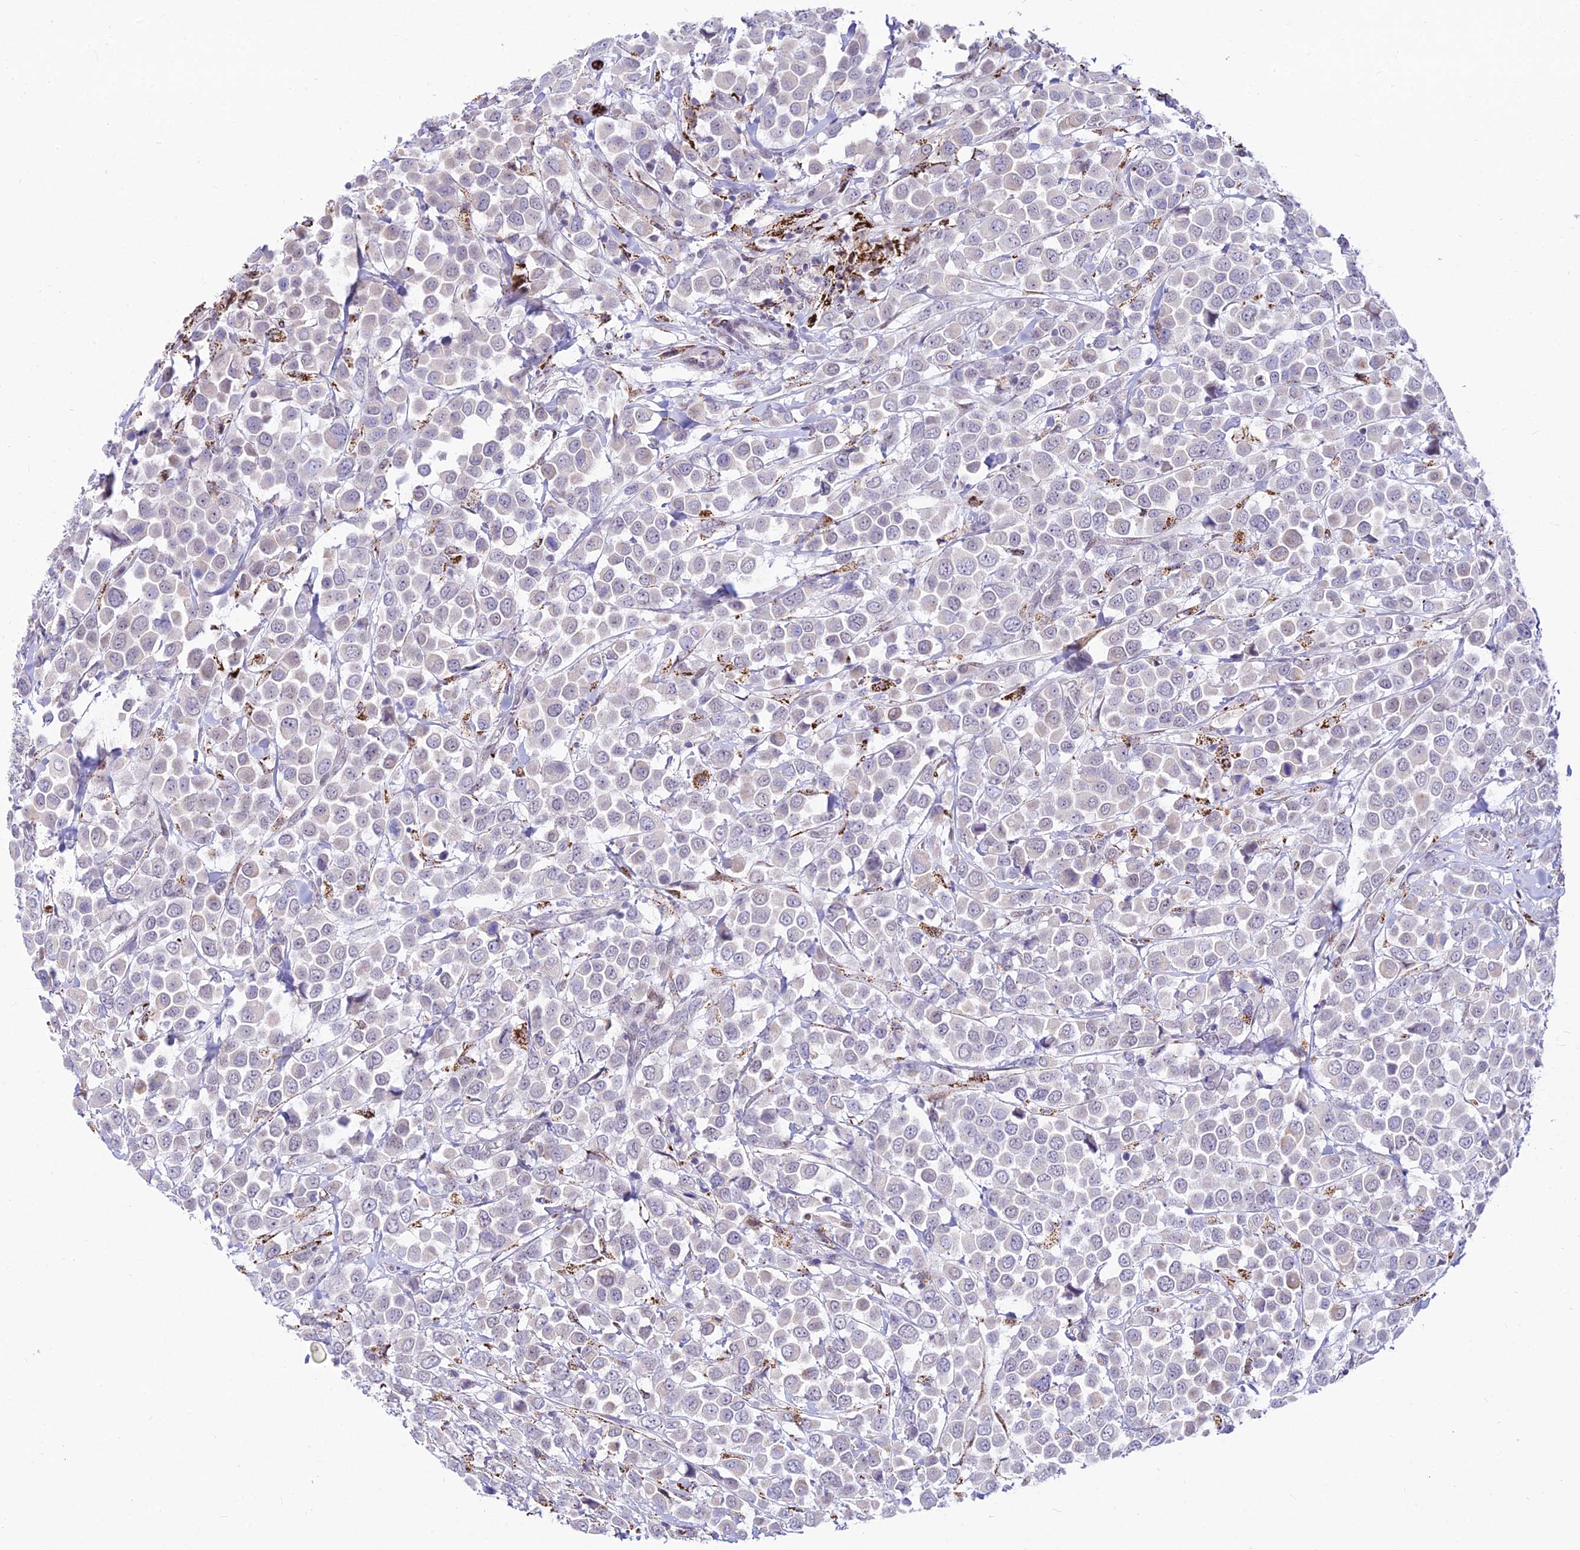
{"staining": {"intensity": "negative", "quantity": "none", "location": "none"}, "tissue": "breast cancer", "cell_type": "Tumor cells", "image_type": "cancer", "snomed": [{"axis": "morphology", "description": "Duct carcinoma"}, {"axis": "topography", "description": "Breast"}], "caption": "This is a micrograph of IHC staining of breast cancer, which shows no staining in tumor cells.", "gene": "C6orf163", "patient": {"sex": "female", "age": 61}}